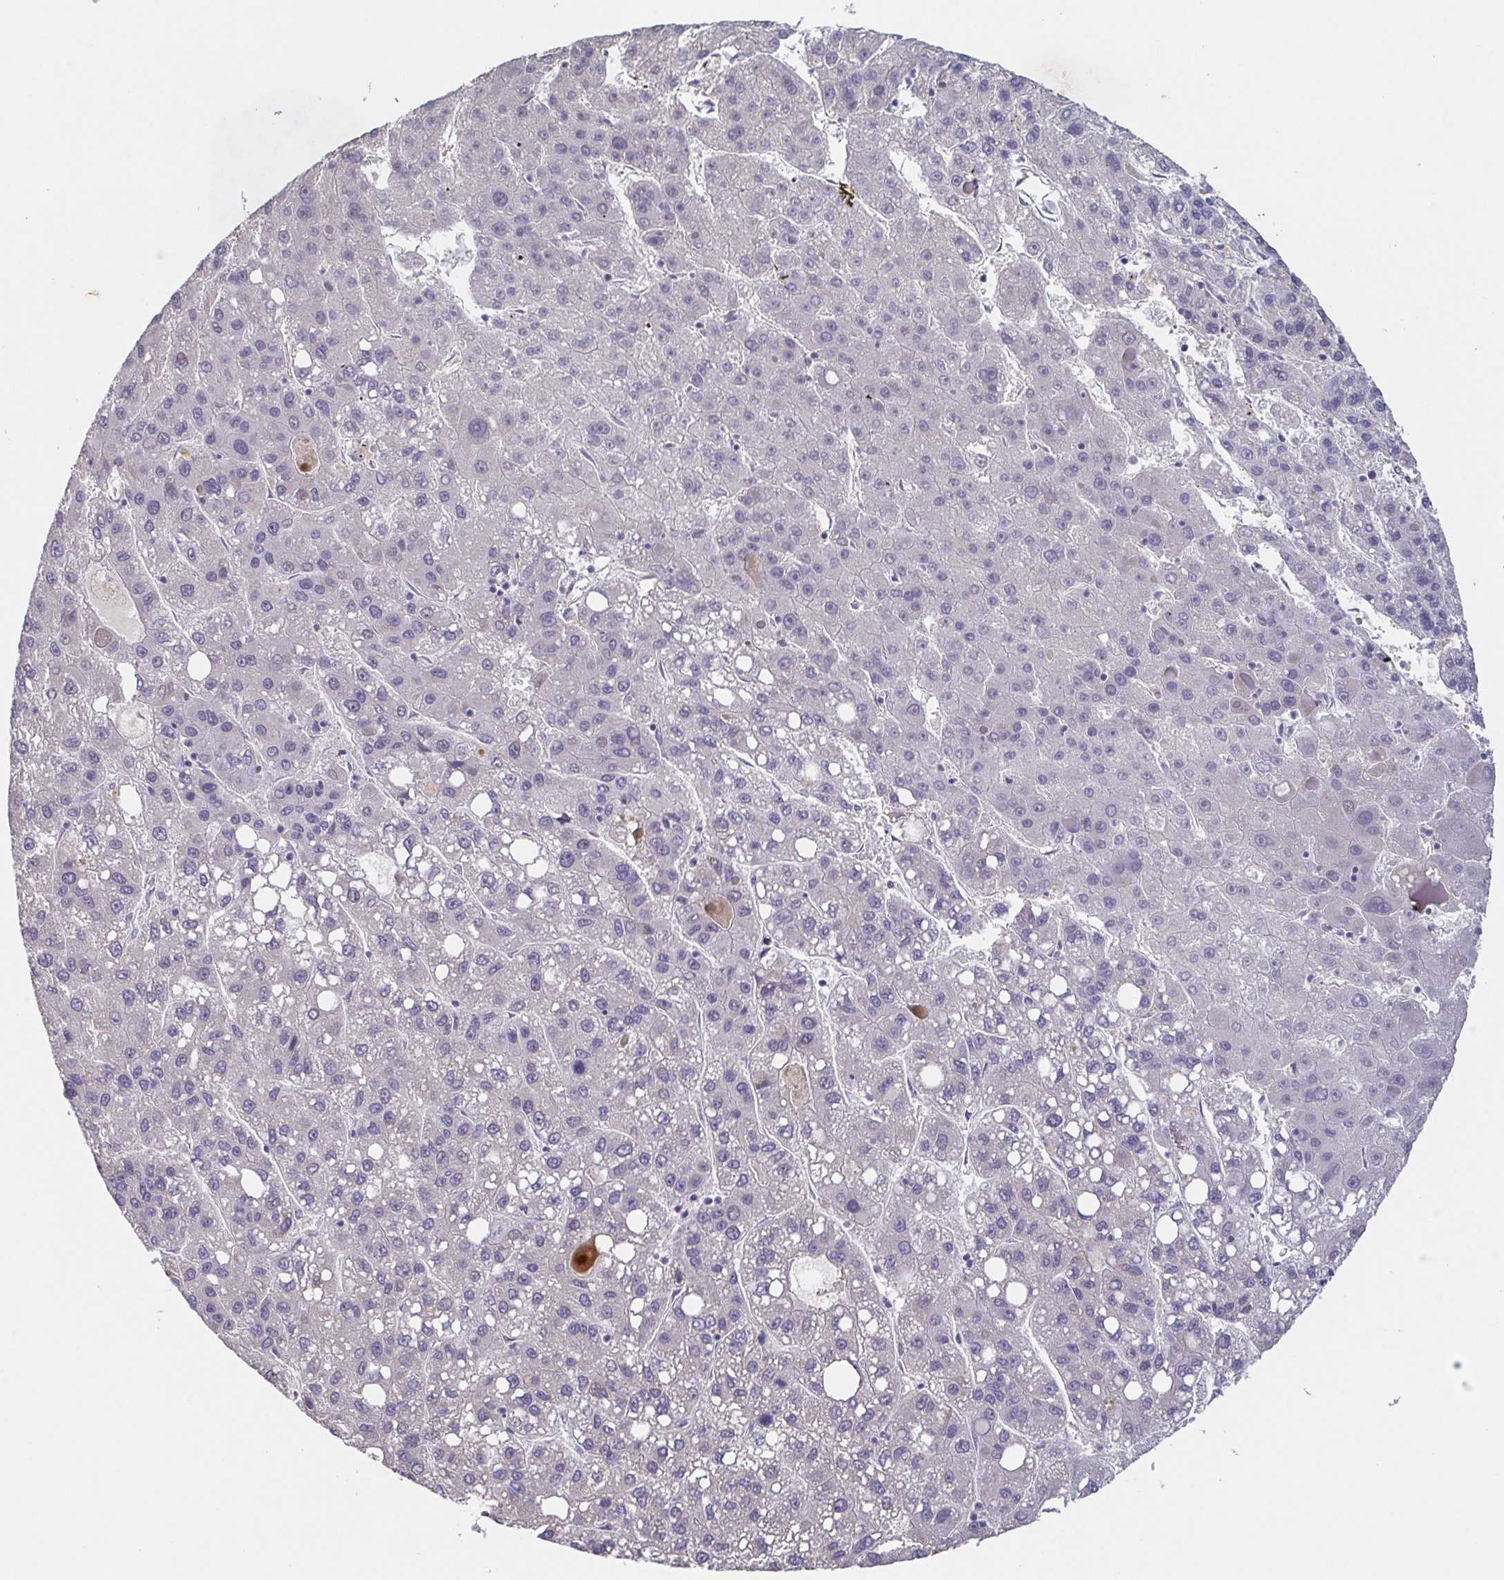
{"staining": {"intensity": "negative", "quantity": "none", "location": "none"}, "tissue": "liver cancer", "cell_type": "Tumor cells", "image_type": "cancer", "snomed": [{"axis": "morphology", "description": "Carcinoma, Hepatocellular, NOS"}, {"axis": "topography", "description": "Liver"}], "caption": "IHC image of human liver hepatocellular carcinoma stained for a protein (brown), which demonstrates no positivity in tumor cells.", "gene": "GHRL", "patient": {"sex": "female", "age": 82}}